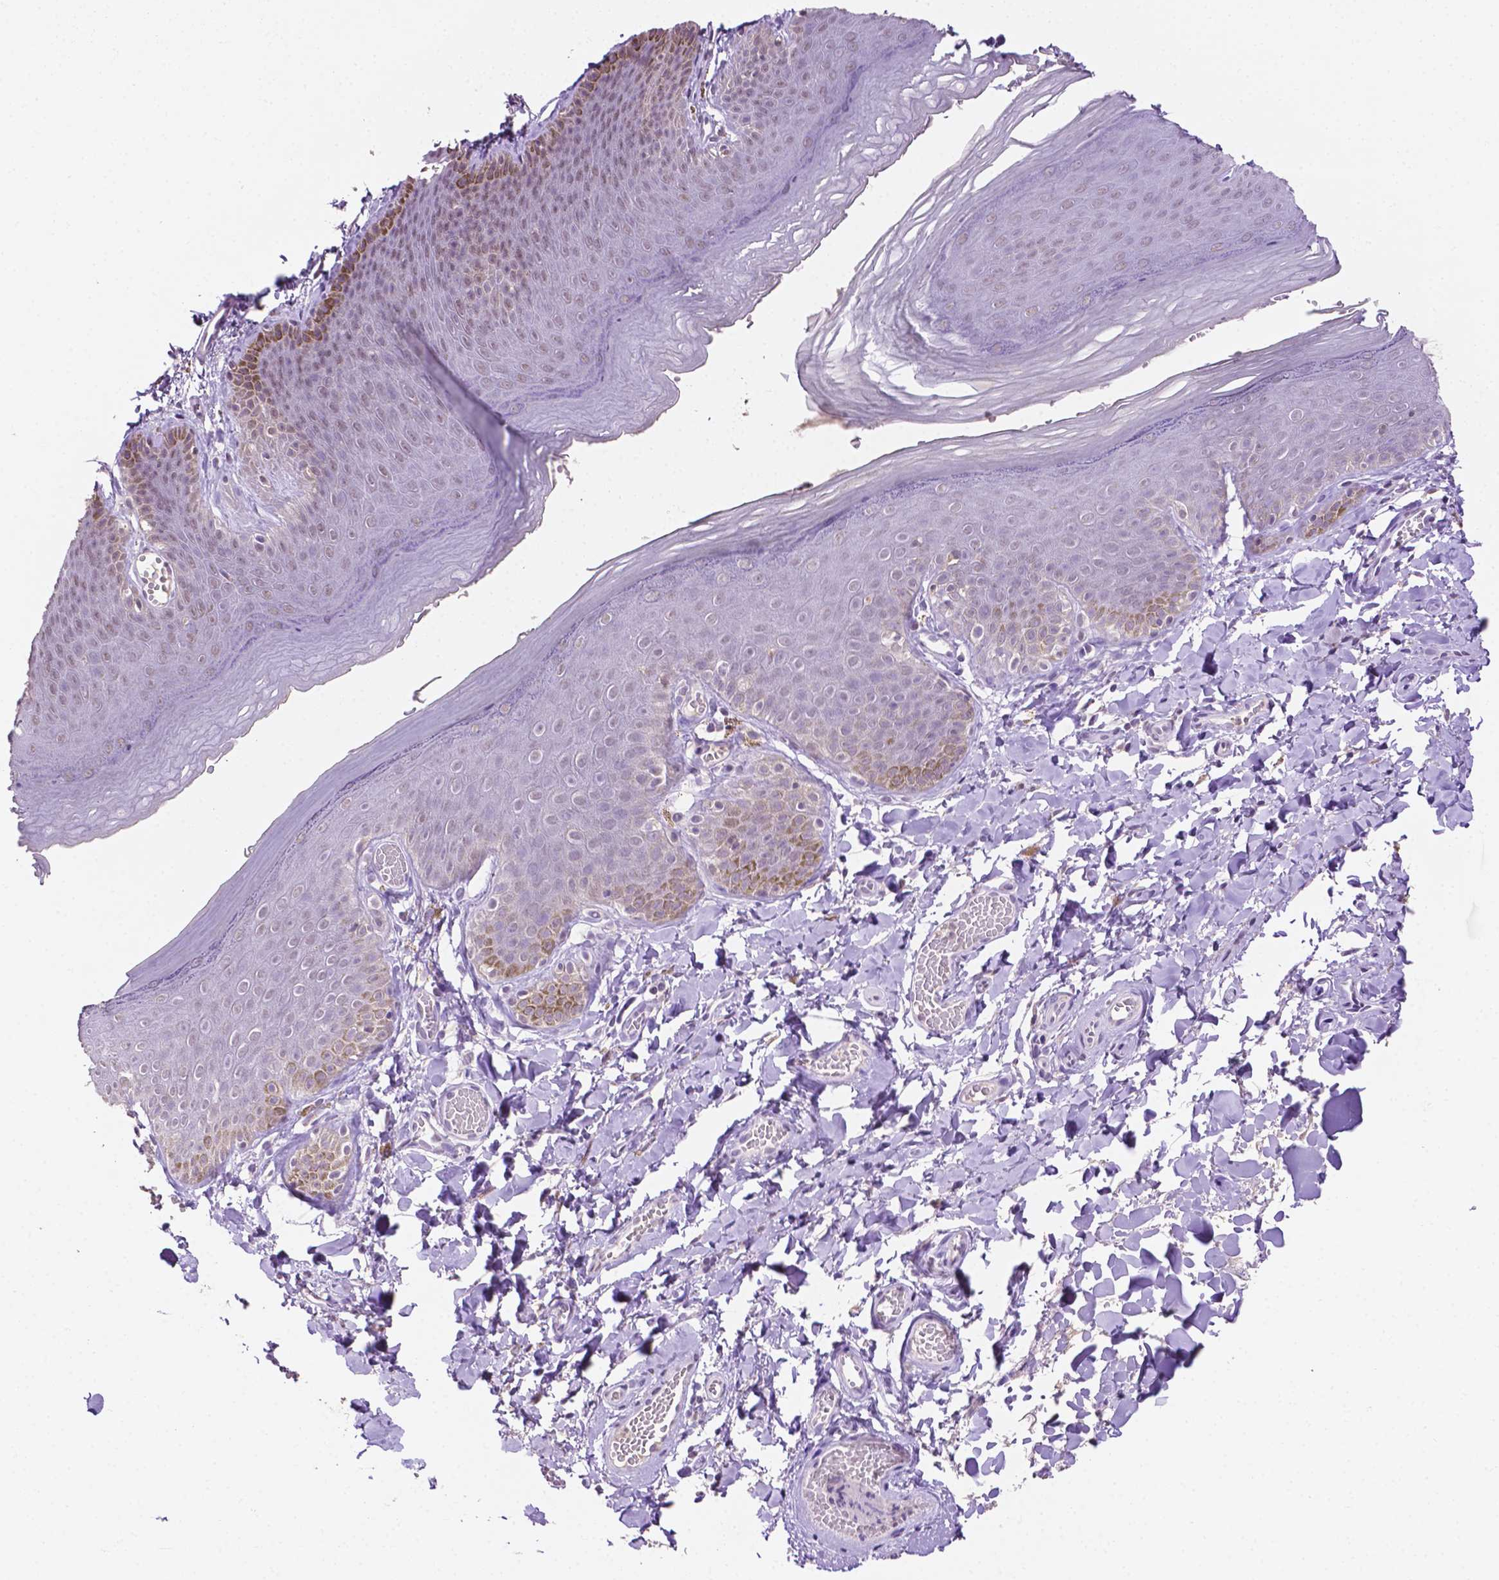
{"staining": {"intensity": "moderate", "quantity": "25%-75%", "location": "cytoplasmic/membranous,nuclear"}, "tissue": "skin", "cell_type": "Epidermal cells", "image_type": "normal", "snomed": [{"axis": "morphology", "description": "Normal tissue, NOS"}, {"axis": "topography", "description": "Anal"}], "caption": "The immunohistochemical stain labels moderate cytoplasmic/membranous,nuclear expression in epidermal cells of benign skin. (Brightfield microscopy of DAB IHC at high magnification).", "gene": "PTPN6", "patient": {"sex": "male", "age": 53}}